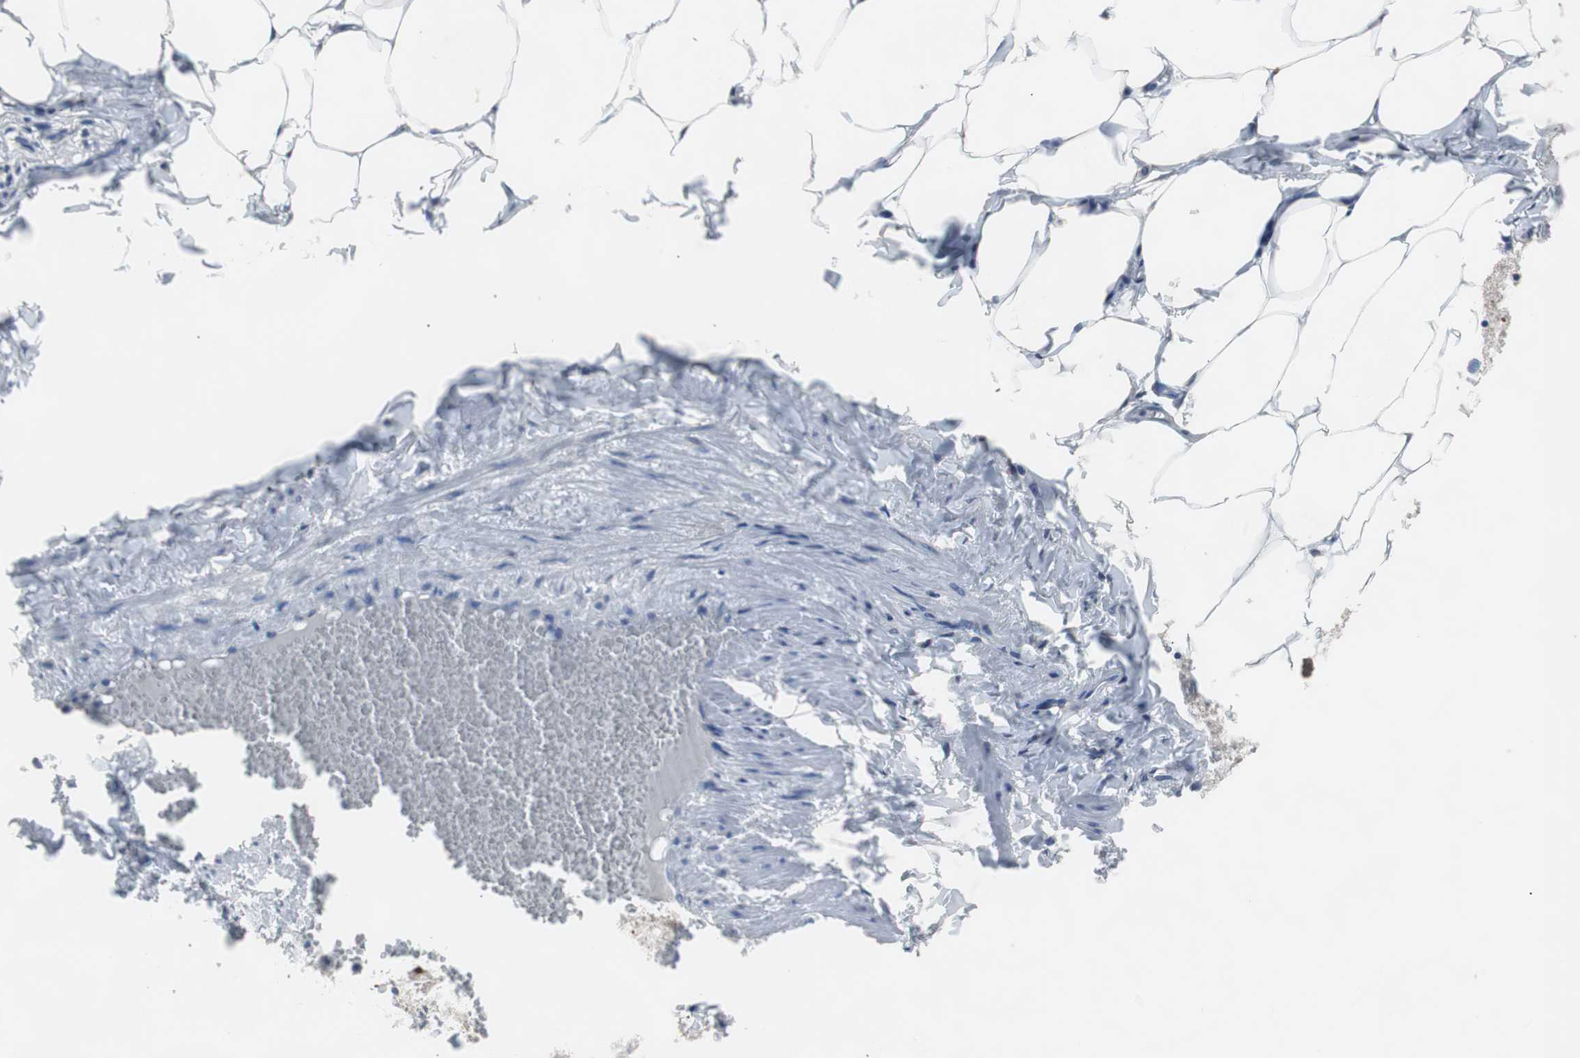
{"staining": {"intensity": "negative", "quantity": "none", "location": "none"}, "tissue": "adipose tissue", "cell_type": "Adipocytes", "image_type": "normal", "snomed": [{"axis": "morphology", "description": "Normal tissue, NOS"}, {"axis": "topography", "description": "Vascular tissue"}], "caption": "An immunohistochemistry (IHC) micrograph of benign adipose tissue is shown. There is no staining in adipocytes of adipose tissue.", "gene": "RBM47", "patient": {"sex": "male", "age": 41}}